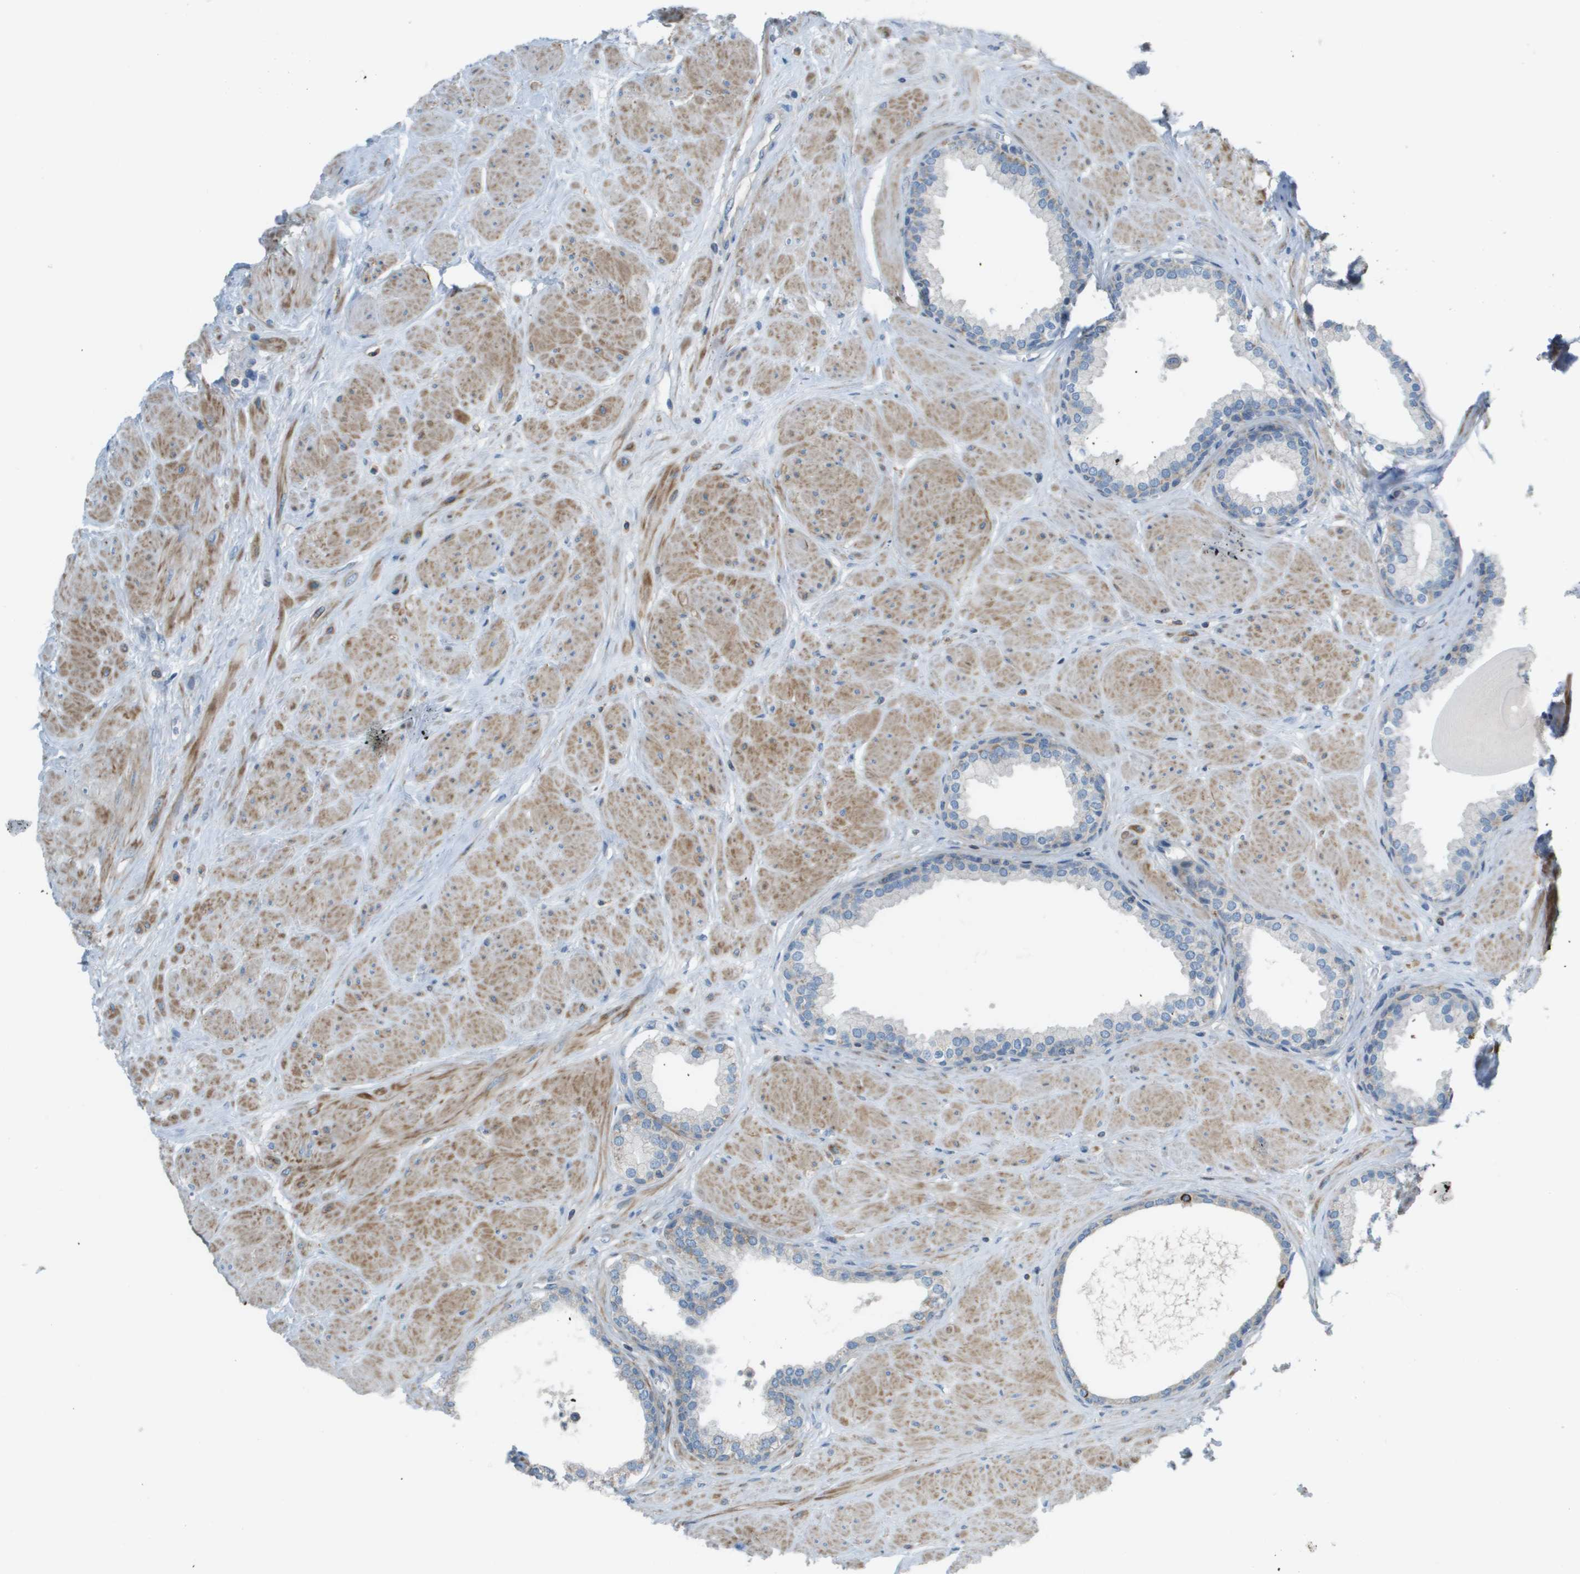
{"staining": {"intensity": "negative", "quantity": "none", "location": "none"}, "tissue": "prostate", "cell_type": "Glandular cells", "image_type": "normal", "snomed": [{"axis": "morphology", "description": "Normal tissue, NOS"}, {"axis": "topography", "description": "Prostate"}], "caption": "DAB immunohistochemical staining of normal prostate displays no significant staining in glandular cells.", "gene": "GALNT6", "patient": {"sex": "male", "age": 51}}